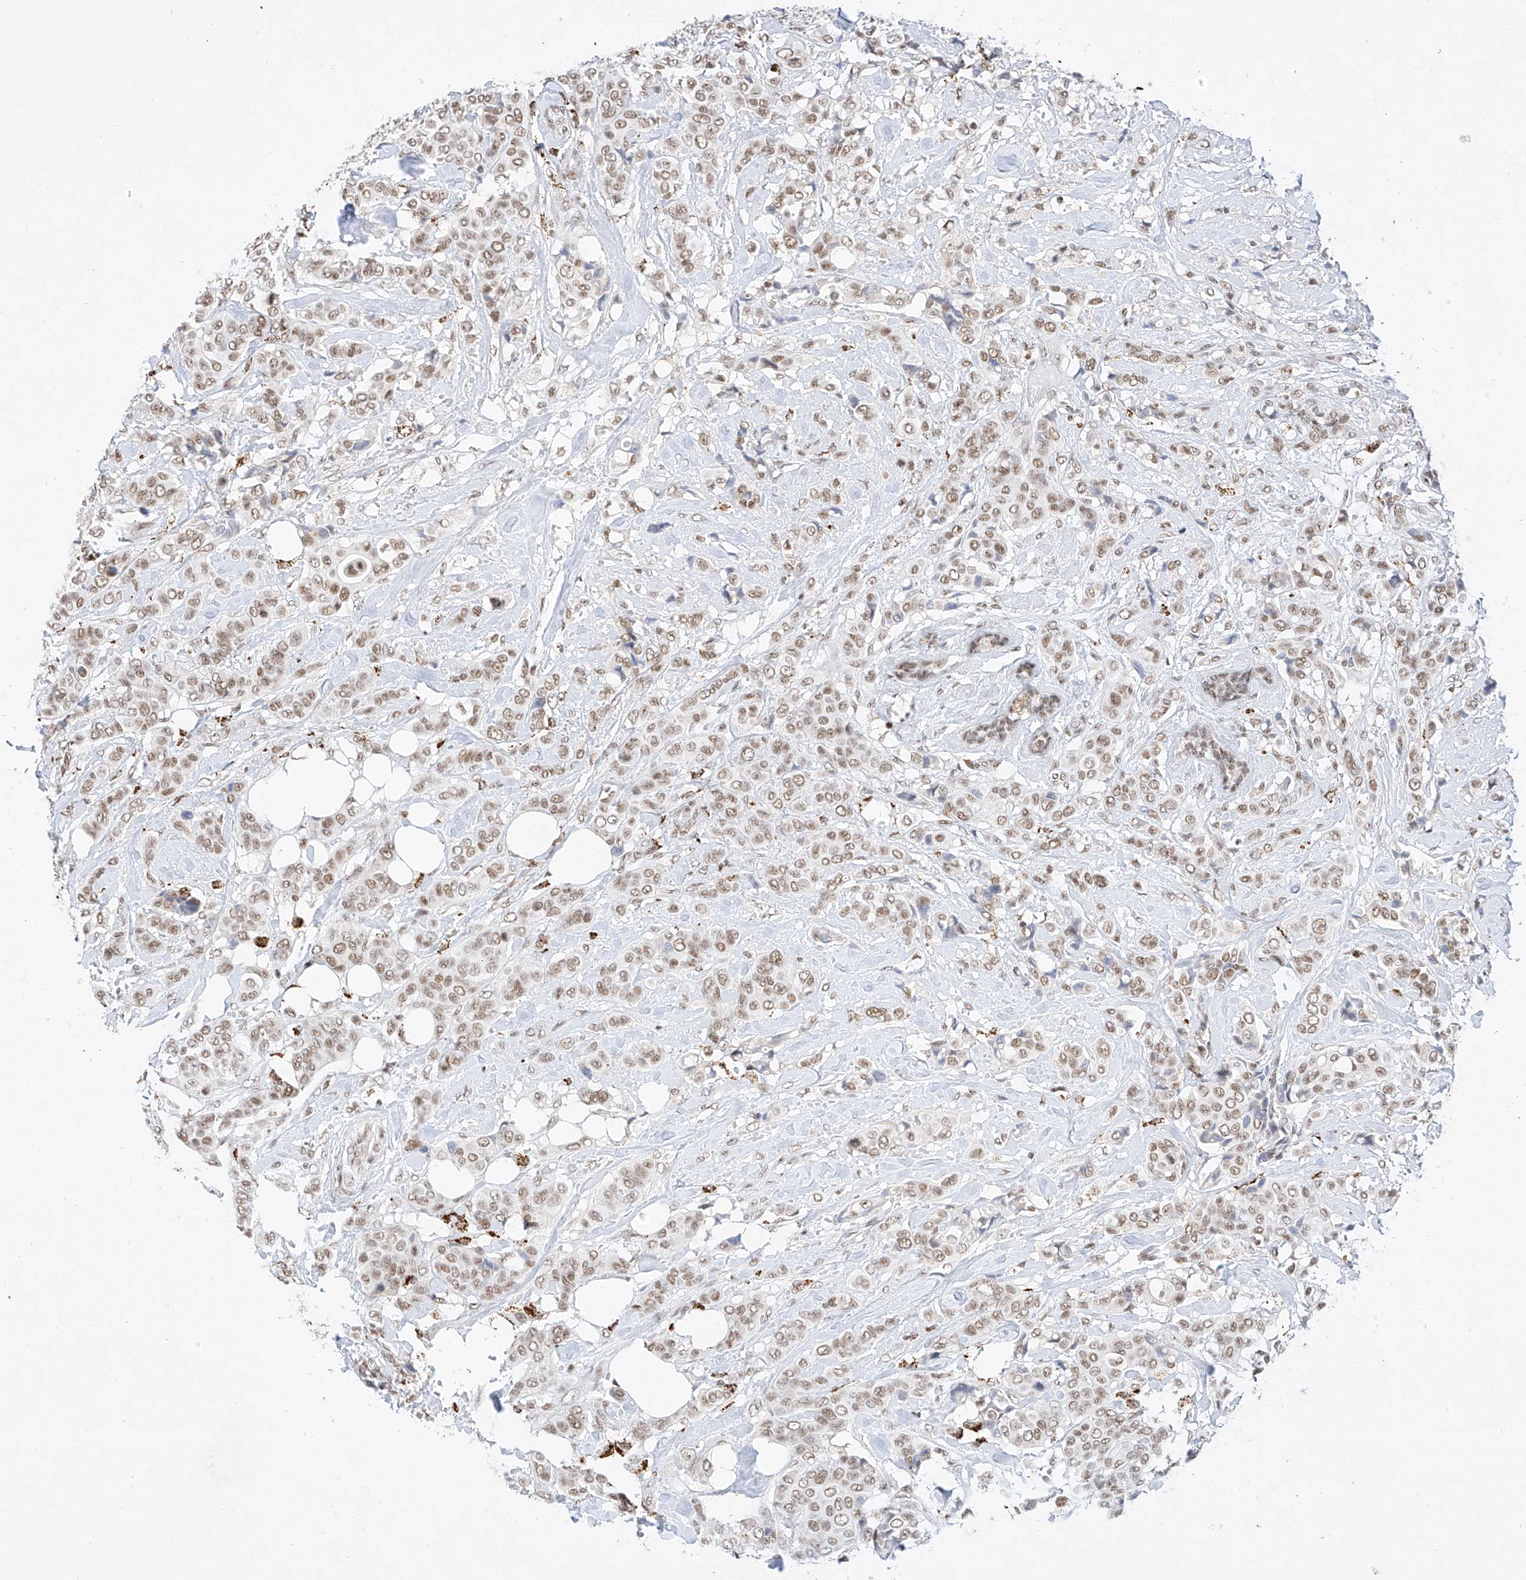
{"staining": {"intensity": "weak", "quantity": ">75%", "location": "nuclear"}, "tissue": "breast cancer", "cell_type": "Tumor cells", "image_type": "cancer", "snomed": [{"axis": "morphology", "description": "Lobular carcinoma"}, {"axis": "topography", "description": "Breast"}], "caption": "Tumor cells reveal weak nuclear positivity in about >75% of cells in breast cancer (lobular carcinoma). The protein of interest is stained brown, and the nuclei are stained in blue (DAB (3,3'-diaminobenzidine) IHC with brightfield microscopy, high magnification).", "gene": "NRF1", "patient": {"sex": "female", "age": 51}}